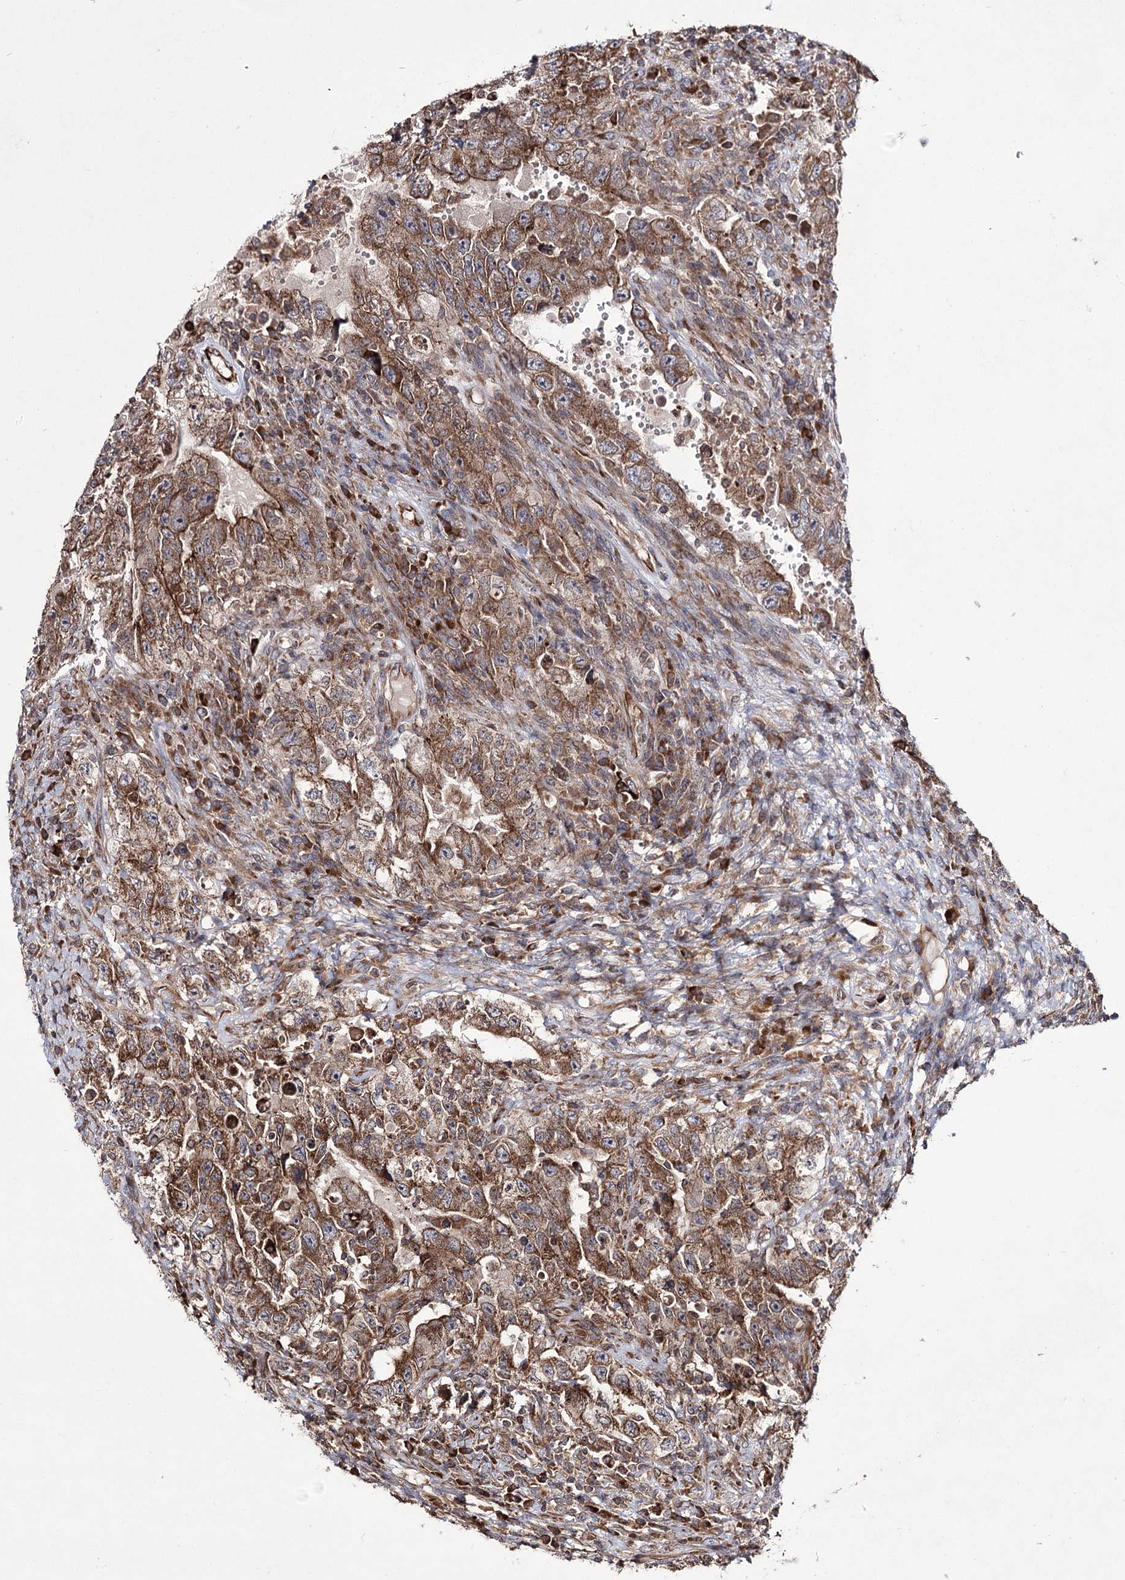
{"staining": {"intensity": "moderate", "quantity": ">75%", "location": "cytoplasmic/membranous"}, "tissue": "testis cancer", "cell_type": "Tumor cells", "image_type": "cancer", "snomed": [{"axis": "morphology", "description": "Carcinoma, Embryonal, NOS"}, {"axis": "topography", "description": "Testis"}], "caption": "Protein staining by immunohistochemistry (IHC) shows moderate cytoplasmic/membranous expression in approximately >75% of tumor cells in testis cancer.", "gene": "HECTD2", "patient": {"sex": "male", "age": 26}}